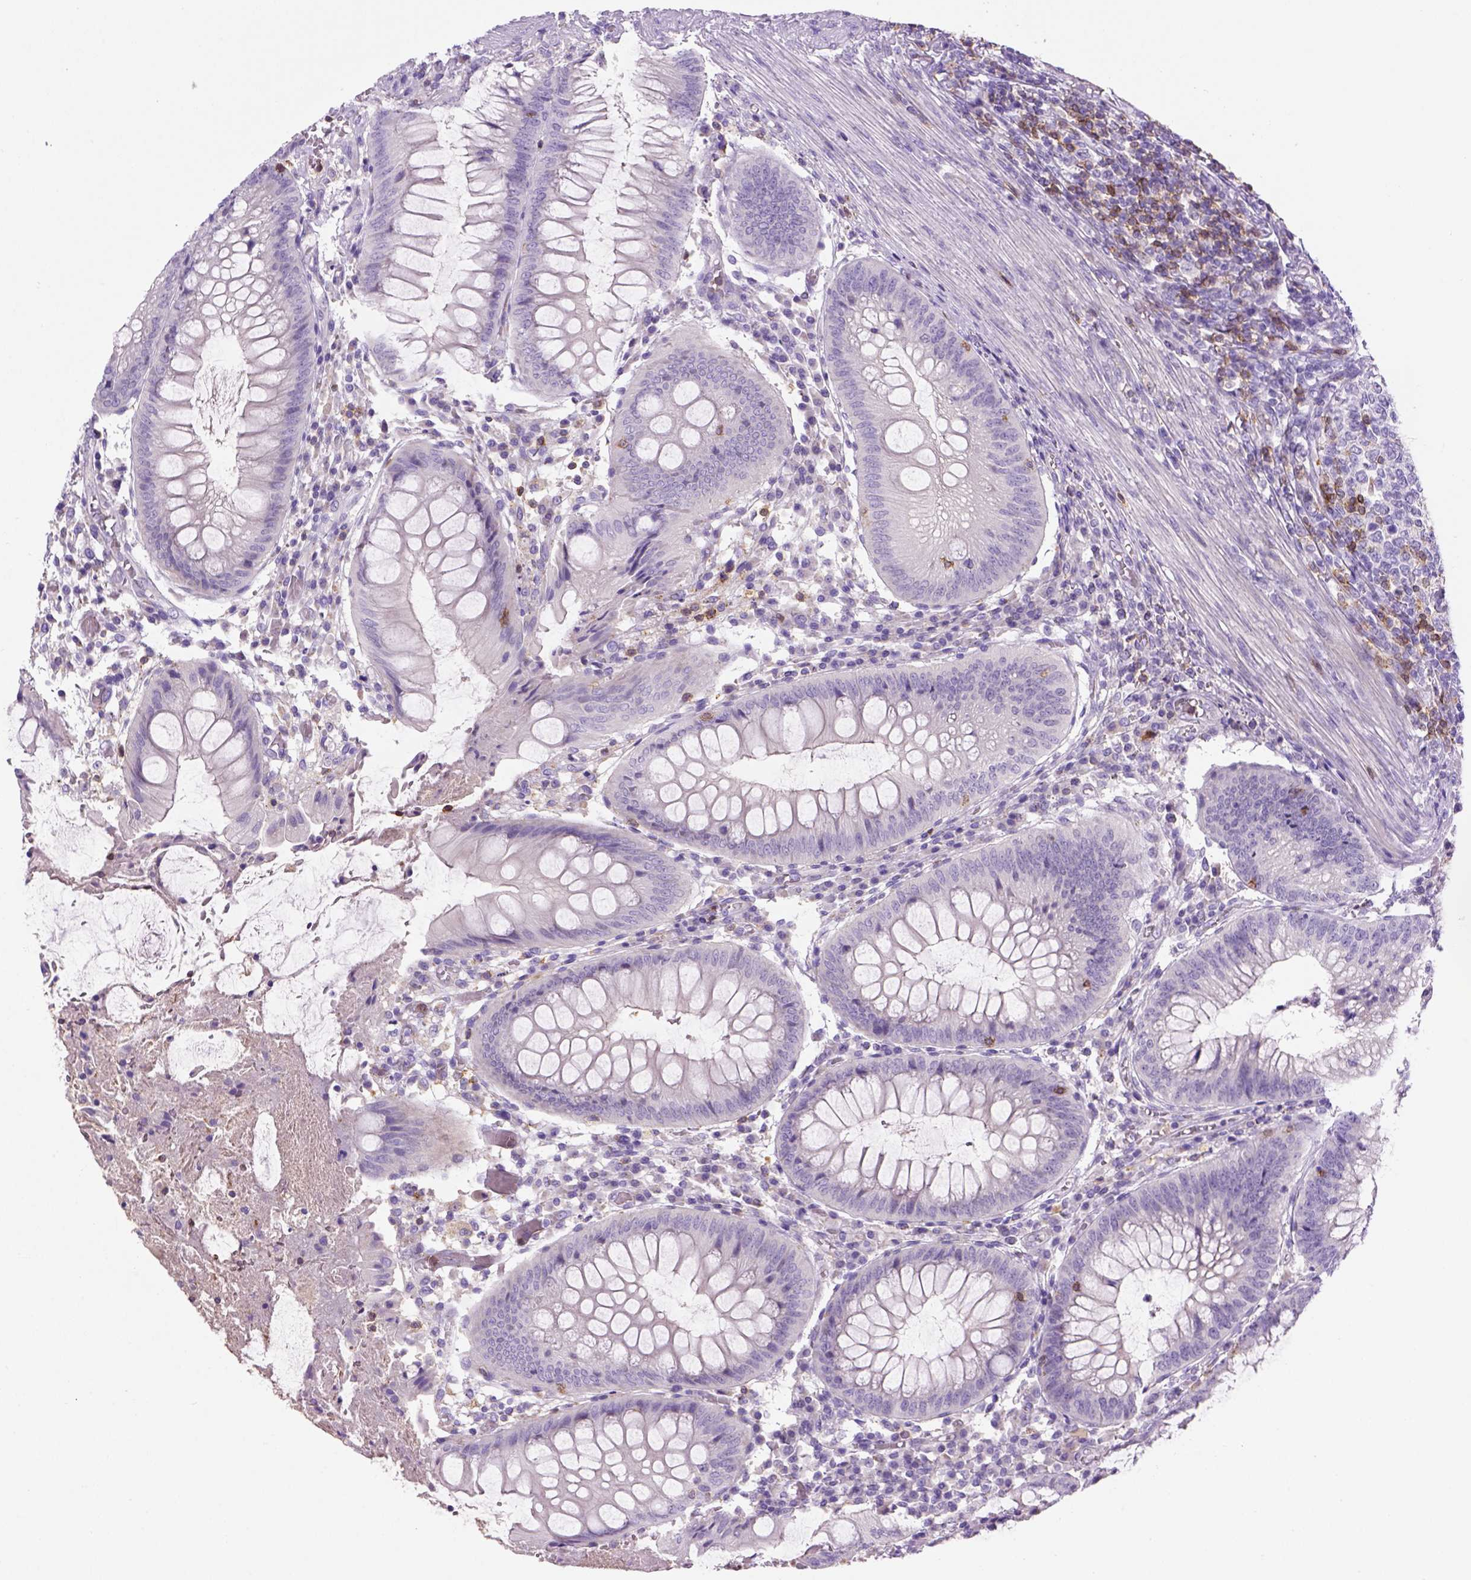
{"staining": {"intensity": "negative", "quantity": "none", "location": "none"}, "tissue": "appendix", "cell_type": "Glandular cells", "image_type": "normal", "snomed": [{"axis": "morphology", "description": "Normal tissue, NOS"}, {"axis": "morphology", "description": "Inflammation, NOS"}, {"axis": "topography", "description": "Appendix"}], "caption": "High magnification brightfield microscopy of normal appendix stained with DAB (brown) and counterstained with hematoxylin (blue): glandular cells show no significant staining.", "gene": "CD3E", "patient": {"sex": "male", "age": 16}}